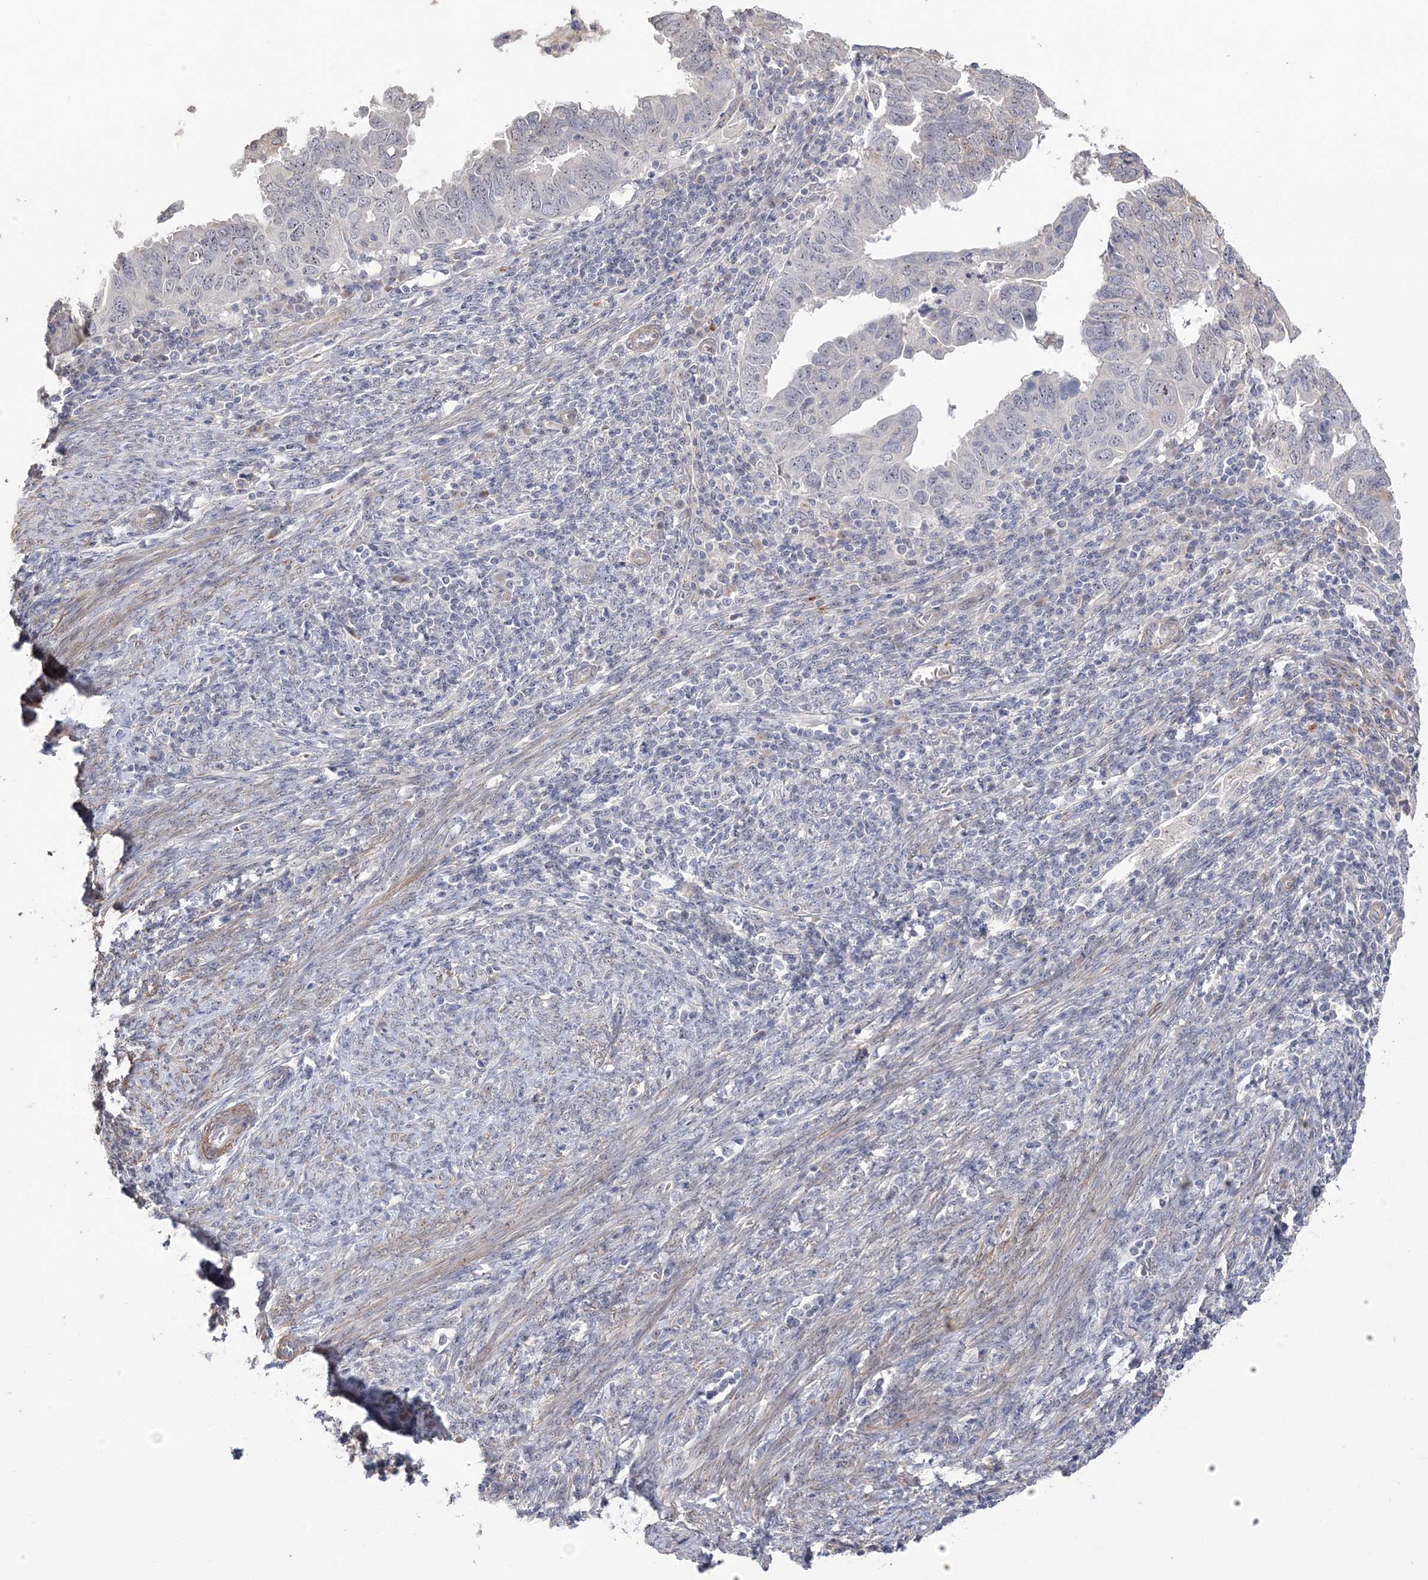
{"staining": {"intensity": "negative", "quantity": "none", "location": "none"}, "tissue": "endometrial cancer", "cell_type": "Tumor cells", "image_type": "cancer", "snomed": [{"axis": "morphology", "description": "Adenocarcinoma, NOS"}, {"axis": "topography", "description": "Uterus"}], "caption": "The photomicrograph shows no significant staining in tumor cells of endometrial cancer (adenocarcinoma).", "gene": "GTPBP6", "patient": {"sex": "female", "age": 77}}